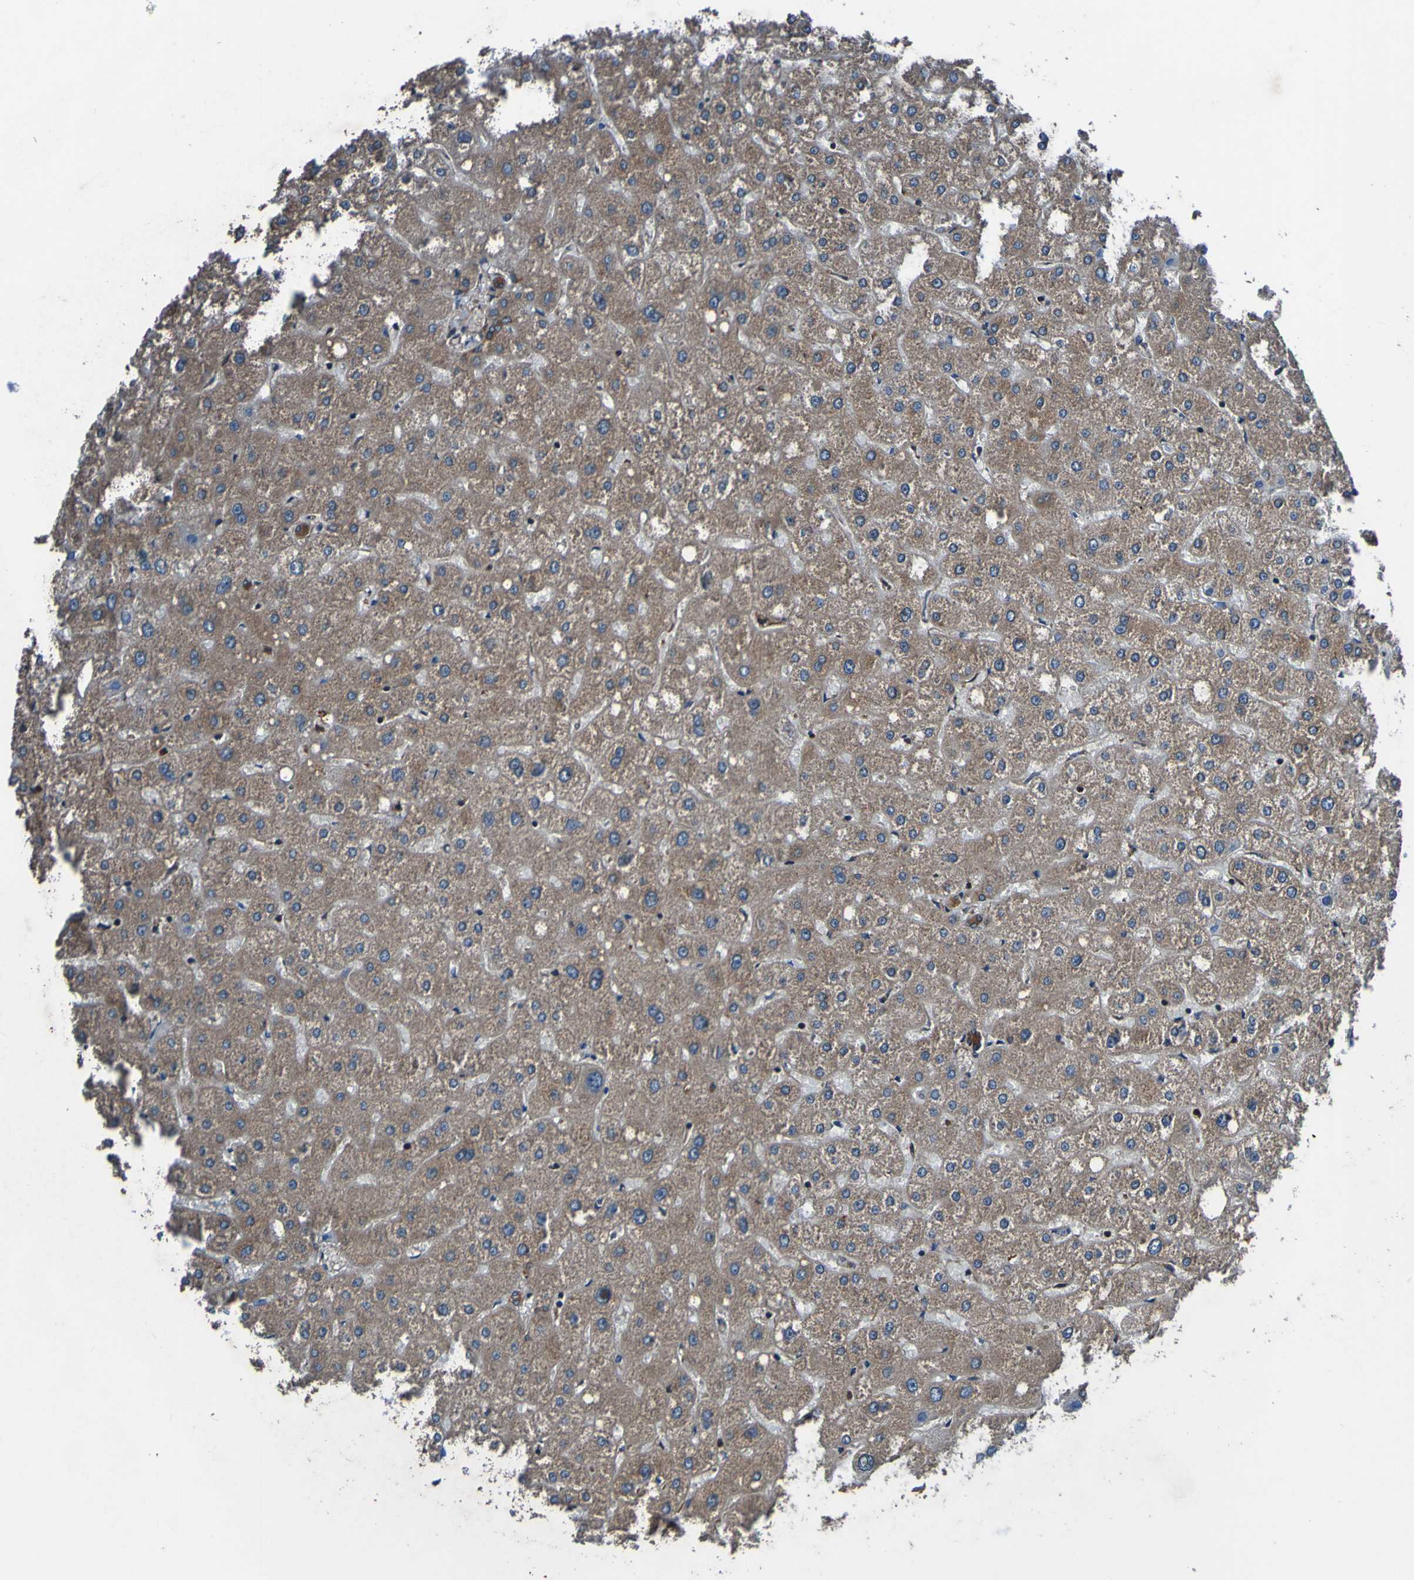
{"staining": {"intensity": "moderate", "quantity": ">75%", "location": "cytoplasmic/membranous"}, "tissue": "liver", "cell_type": "Hepatocytes", "image_type": "normal", "snomed": [{"axis": "morphology", "description": "Normal tissue, NOS"}, {"axis": "topography", "description": "Liver"}], "caption": "Hepatocytes exhibit medium levels of moderate cytoplasmic/membranous staining in about >75% of cells in normal human liver. Nuclei are stained in blue.", "gene": "RAB5B", "patient": {"sex": "male", "age": 73}}